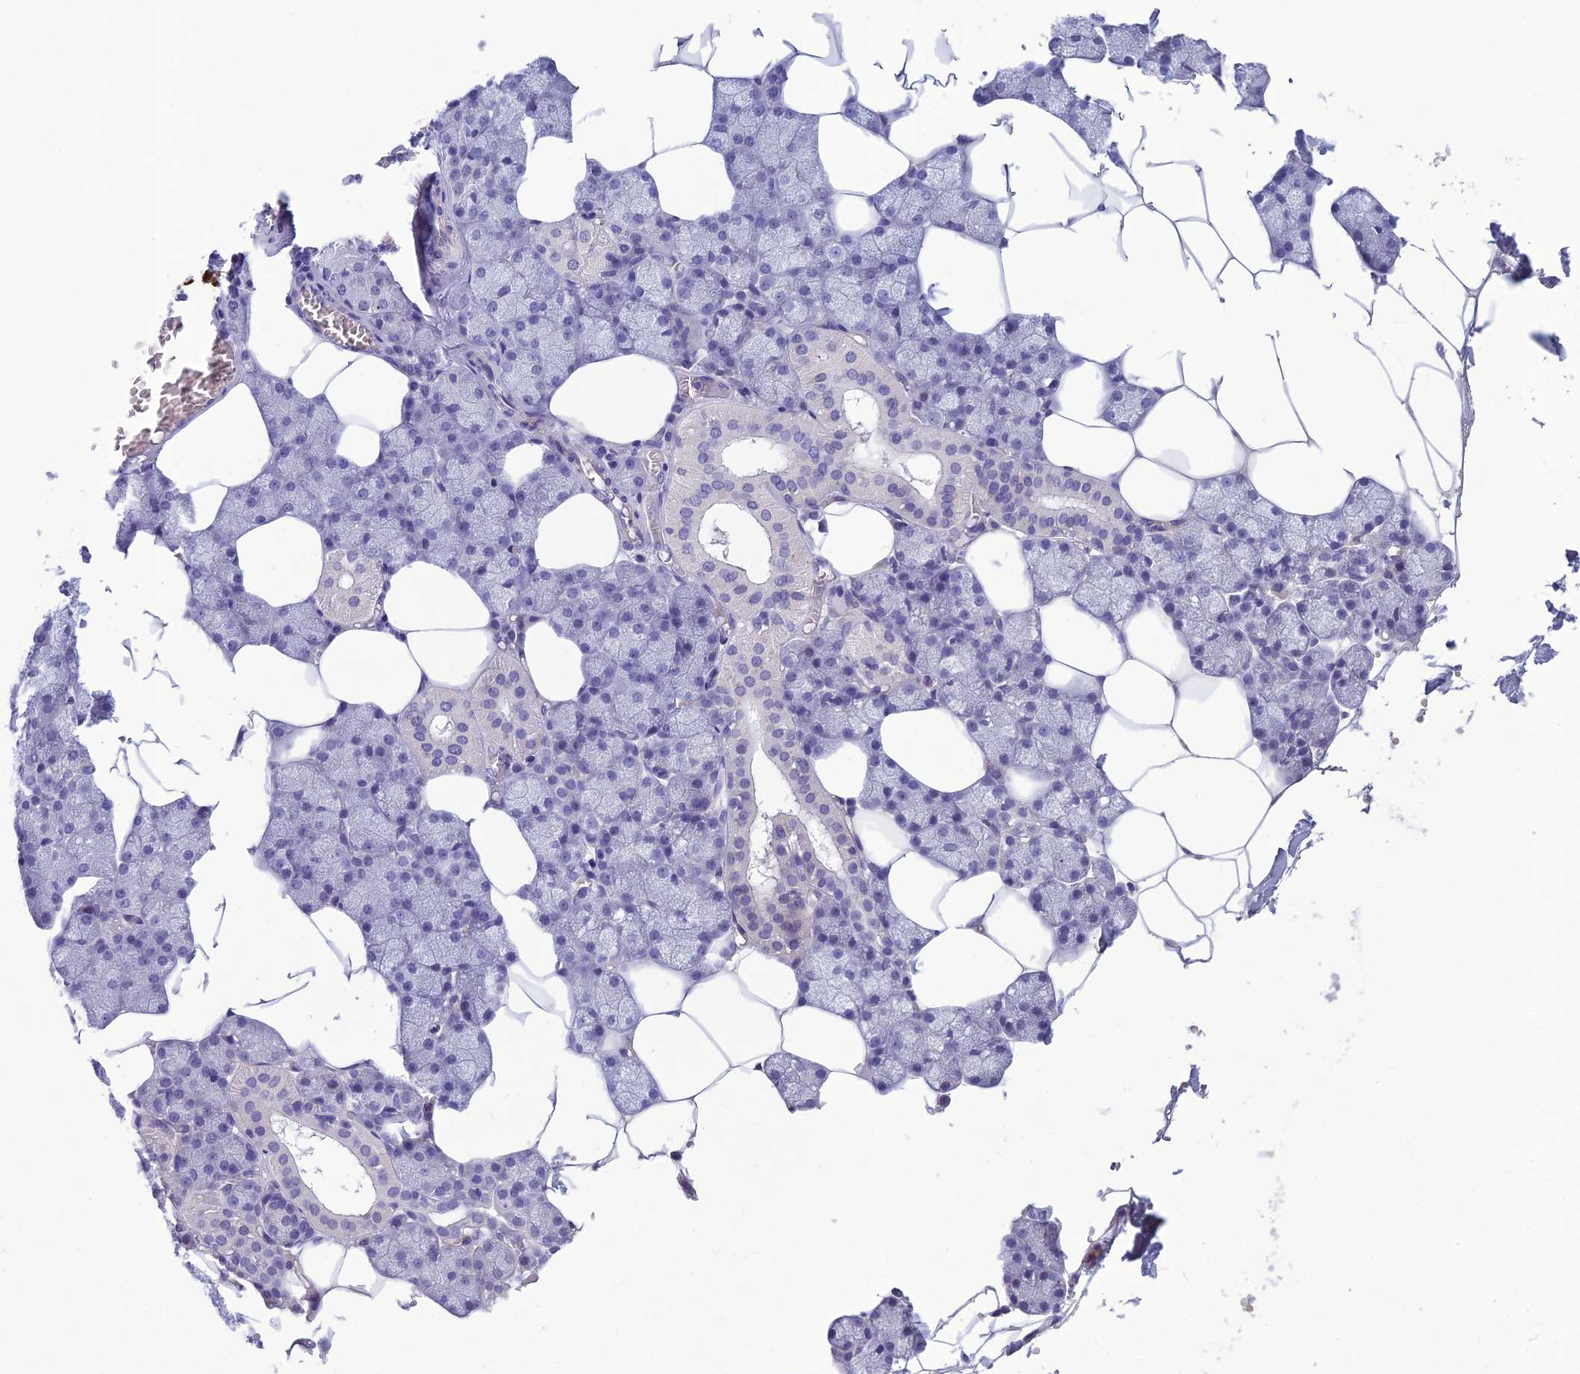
{"staining": {"intensity": "negative", "quantity": "none", "location": "none"}, "tissue": "salivary gland", "cell_type": "Glandular cells", "image_type": "normal", "snomed": [{"axis": "morphology", "description": "Normal tissue, NOS"}, {"axis": "topography", "description": "Salivary gland"}], "caption": "Immunohistochemistry of normal human salivary gland demonstrates no expression in glandular cells.", "gene": "BBS7", "patient": {"sex": "male", "age": 62}}